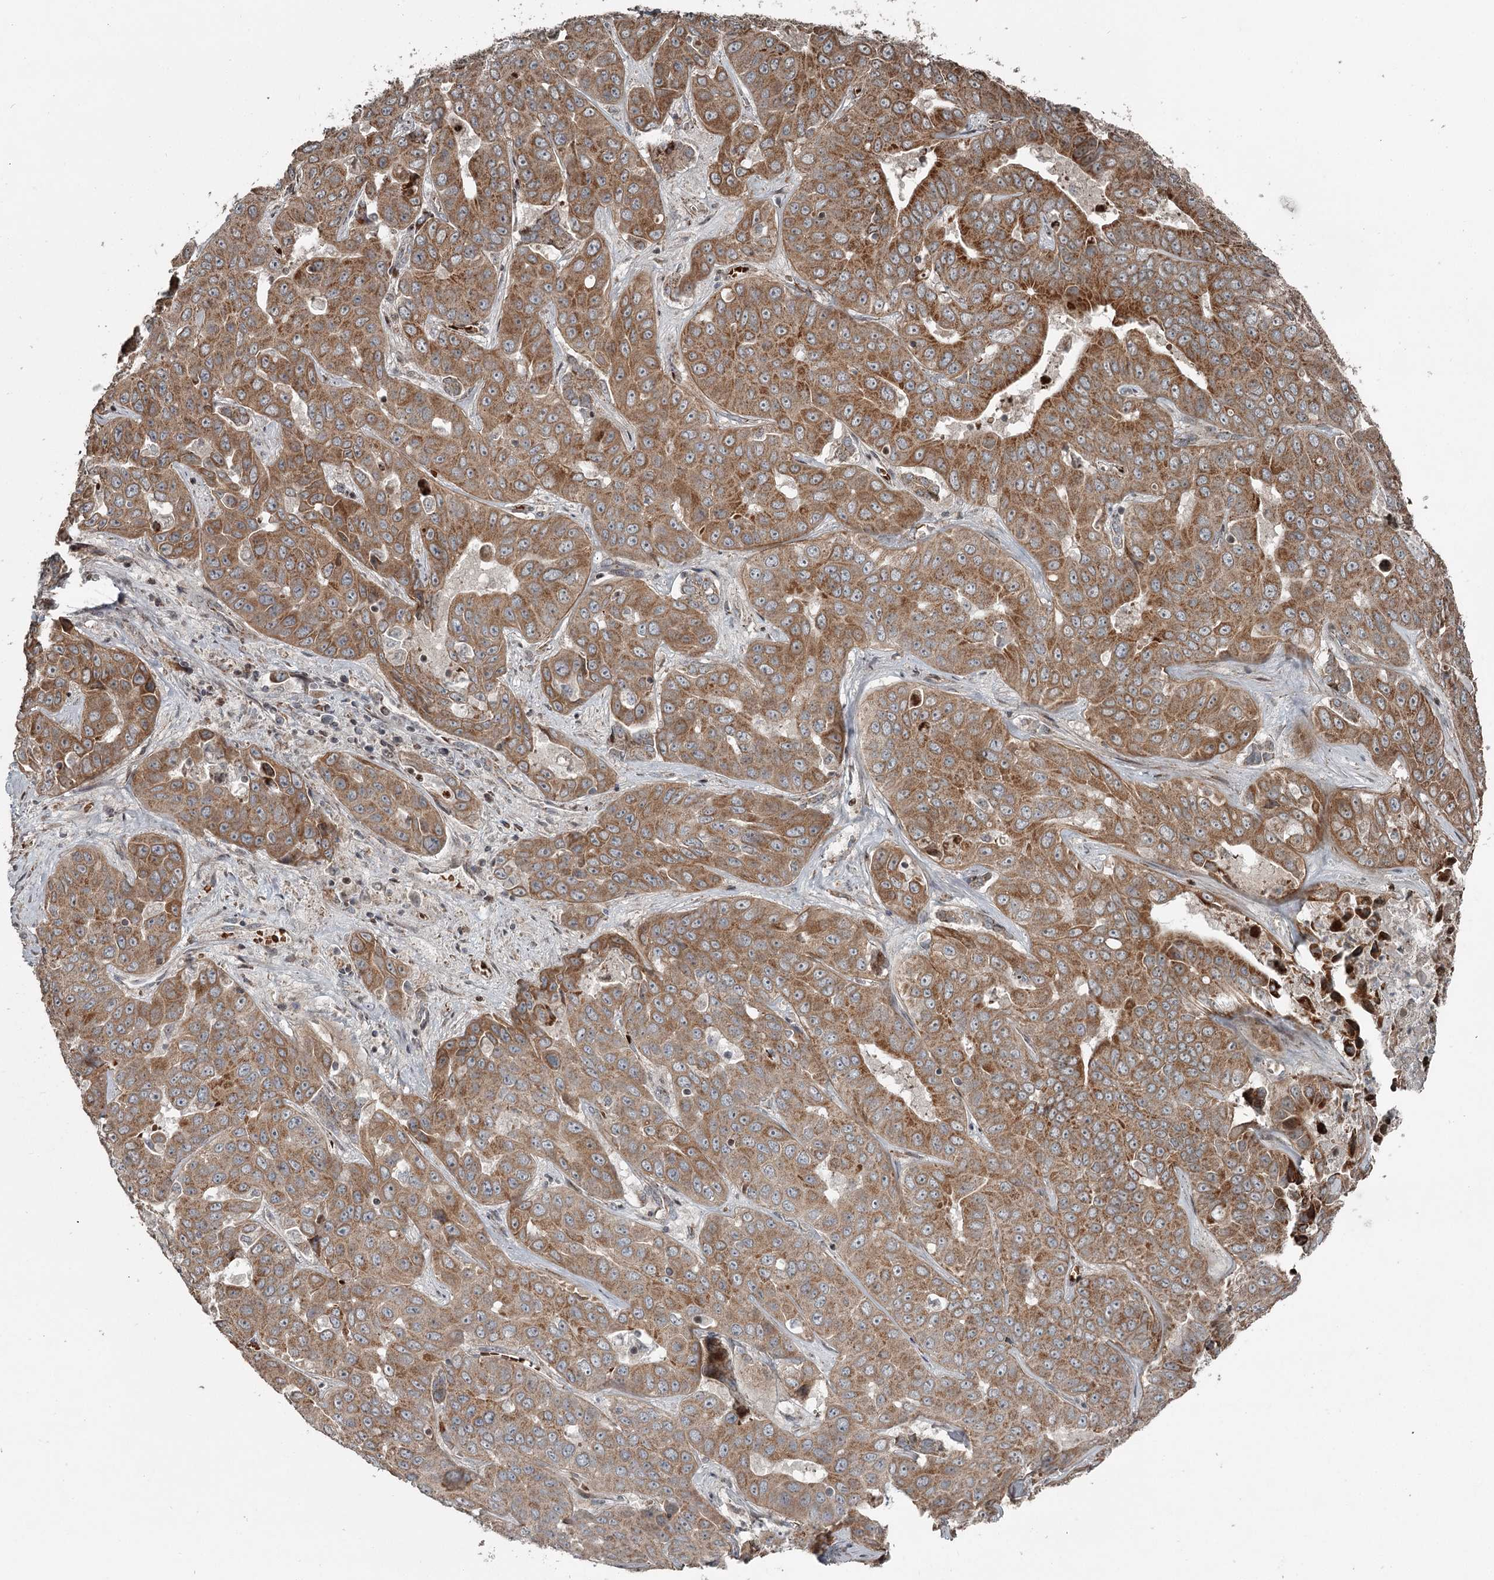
{"staining": {"intensity": "moderate", "quantity": ">75%", "location": "cytoplasmic/membranous"}, "tissue": "liver cancer", "cell_type": "Tumor cells", "image_type": "cancer", "snomed": [{"axis": "morphology", "description": "Cholangiocarcinoma"}, {"axis": "topography", "description": "Liver"}], "caption": "Immunohistochemistry photomicrograph of neoplastic tissue: human liver cancer (cholangiocarcinoma) stained using immunohistochemistry displays medium levels of moderate protein expression localized specifically in the cytoplasmic/membranous of tumor cells, appearing as a cytoplasmic/membranous brown color.", "gene": "RASSF8", "patient": {"sex": "female", "age": 52}}